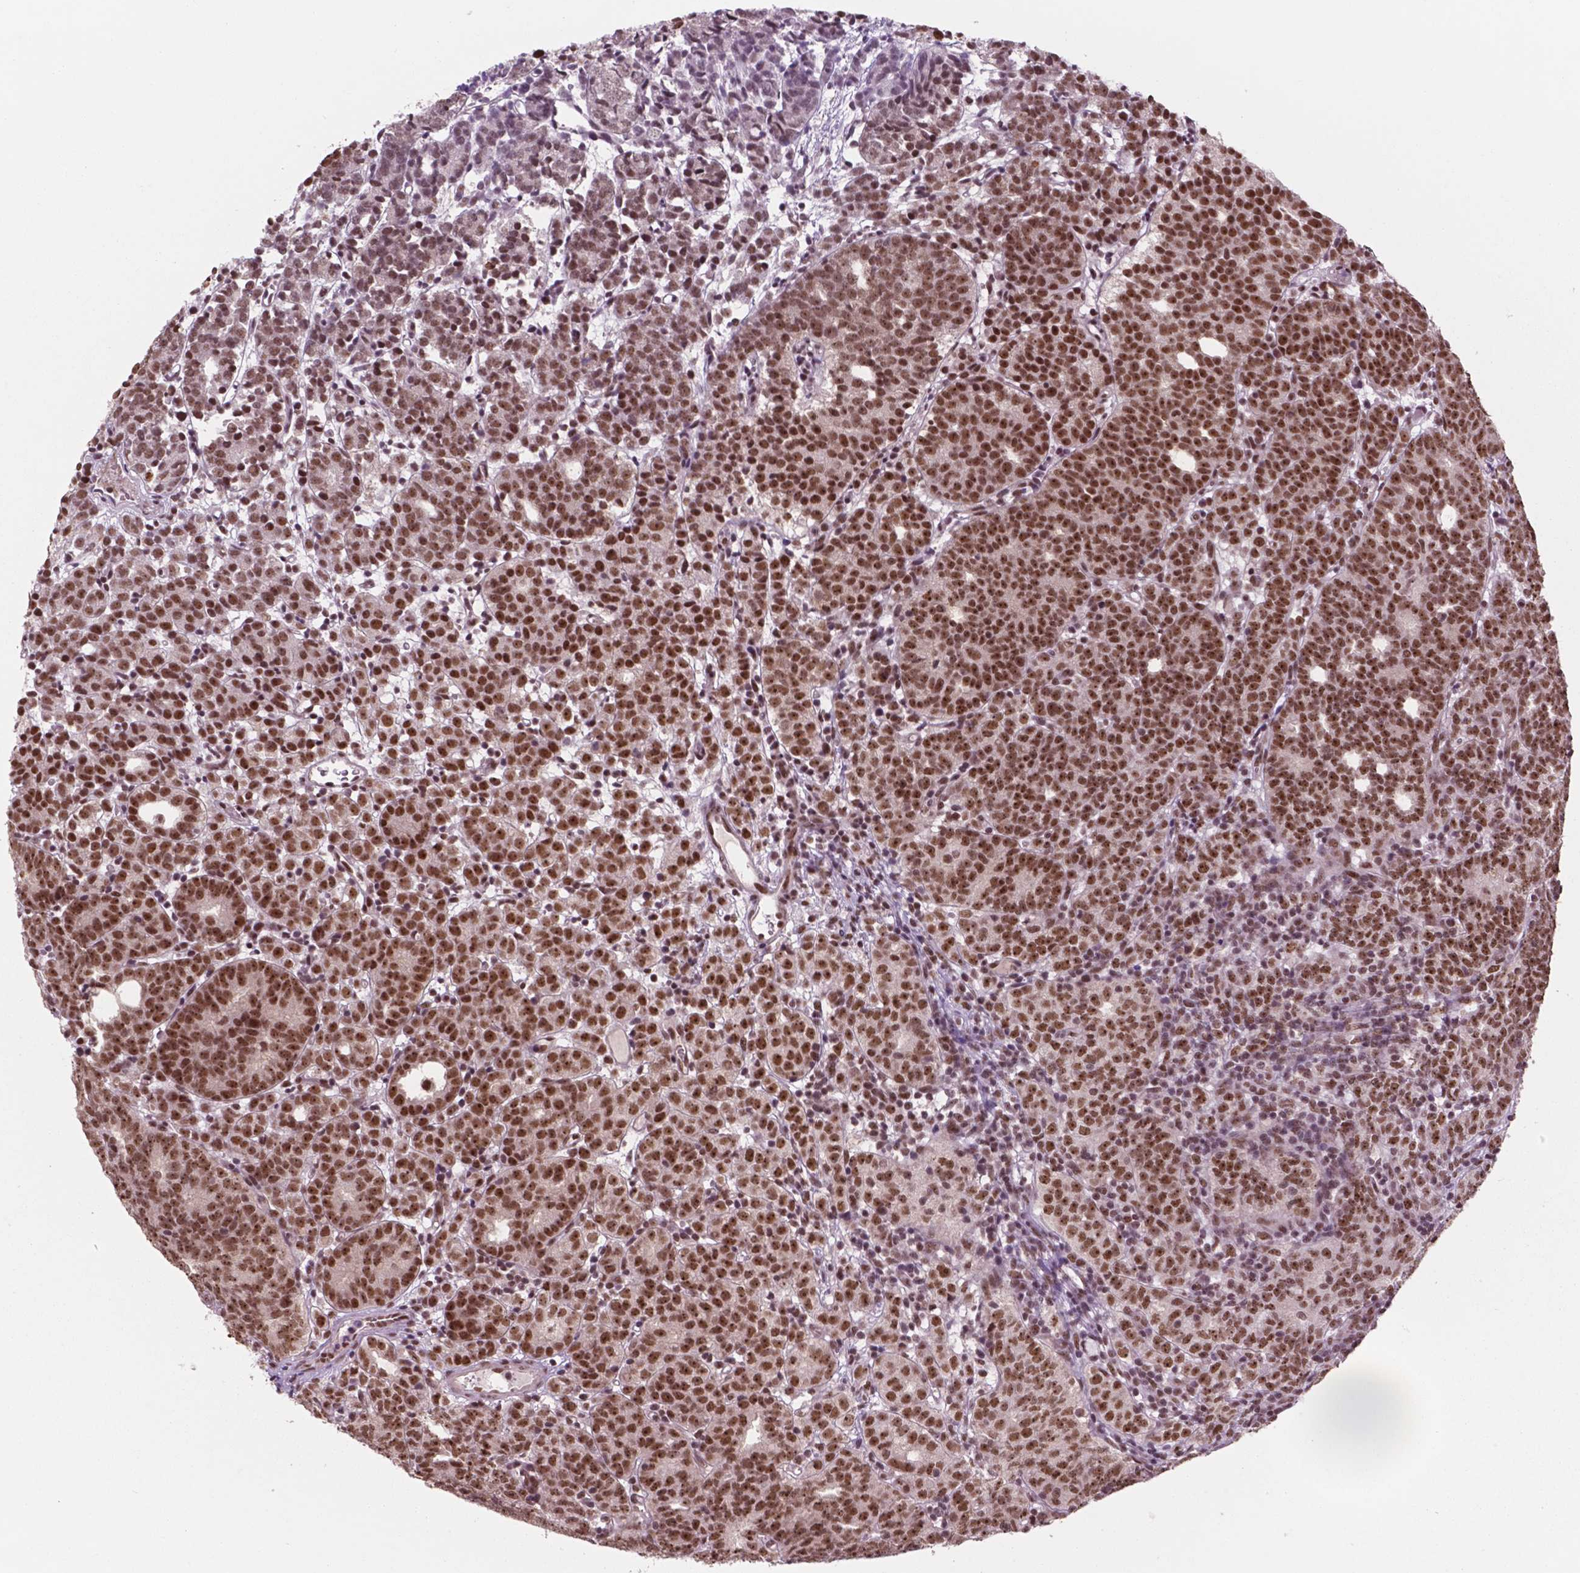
{"staining": {"intensity": "moderate", "quantity": ">75%", "location": "nuclear"}, "tissue": "prostate cancer", "cell_type": "Tumor cells", "image_type": "cancer", "snomed": [{"axis": "morphology", "description": "Adenocarcinoma, High grade"}, {"axis": "topography", "description": "Prostate"}], "caption": "IHC of prostate cancer reveals medium levels of moderate nuclear positivity in approximately >75% of tumor cells.", "gene": "POLR2E", "patient": {"sex": "male", "age": 53}}